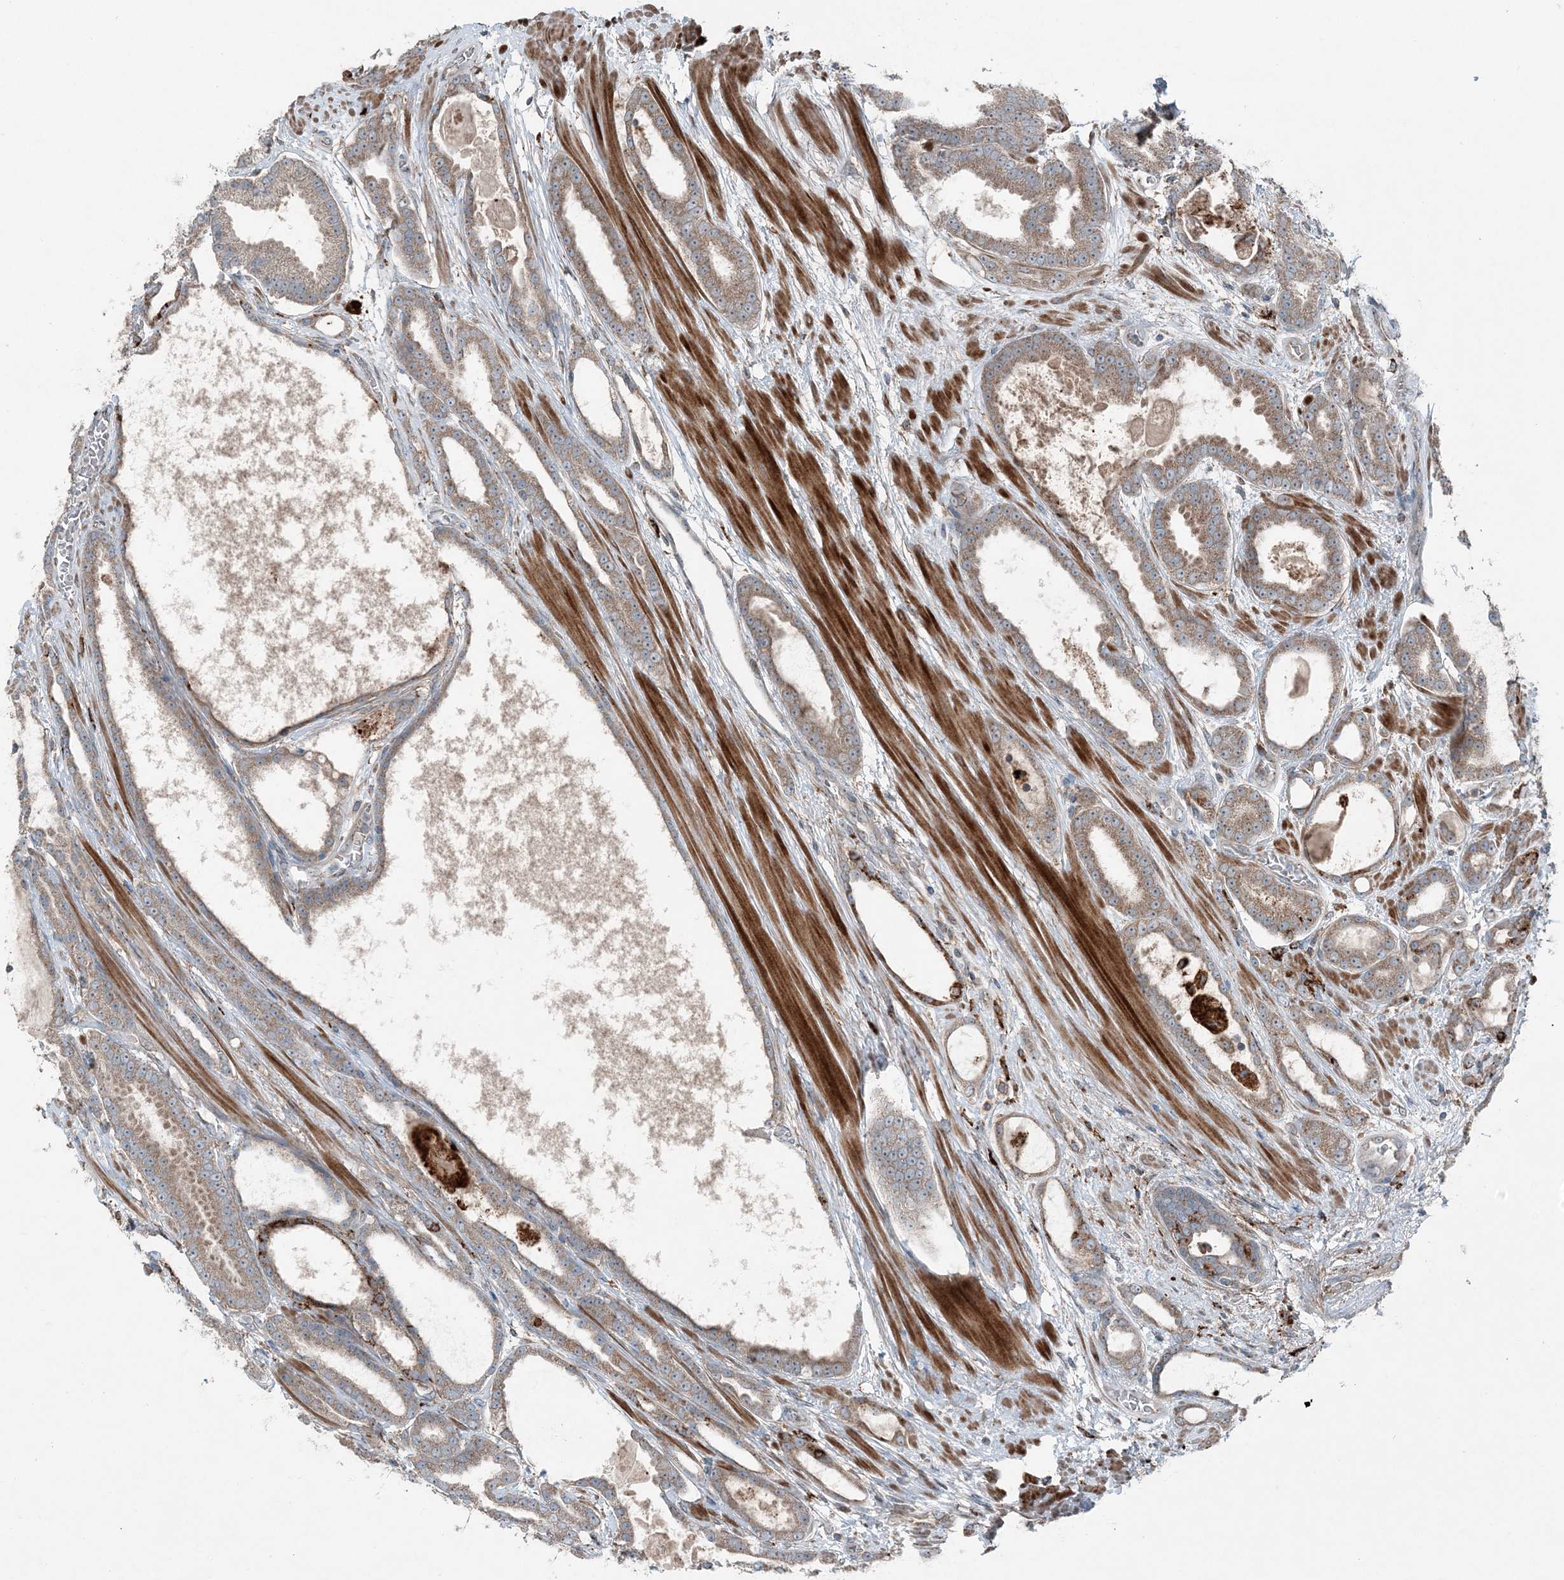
{"staining": {"intensity": "moderate", "quantity": ">75%", "location": "cytoplasmic/membranous"}, "tissue": "prostate cancer", "cell_type": "Tumor cells", "image_type": "cancer", "snomed": [{"axis": "morphology", "description": "Adenocarcinoma, High grade"}, {"axis": "topography", "description": "Prostate"}], "caption": "Approximately >75% of tumor cells in prostate high-grade adenocarcinoma exhibit moderate cytoplasmic/membranous protein positivity as visualized by brown immunohistochemical staining.", "gene": "KY", "patient": {"sex": "male", "age": 60}}